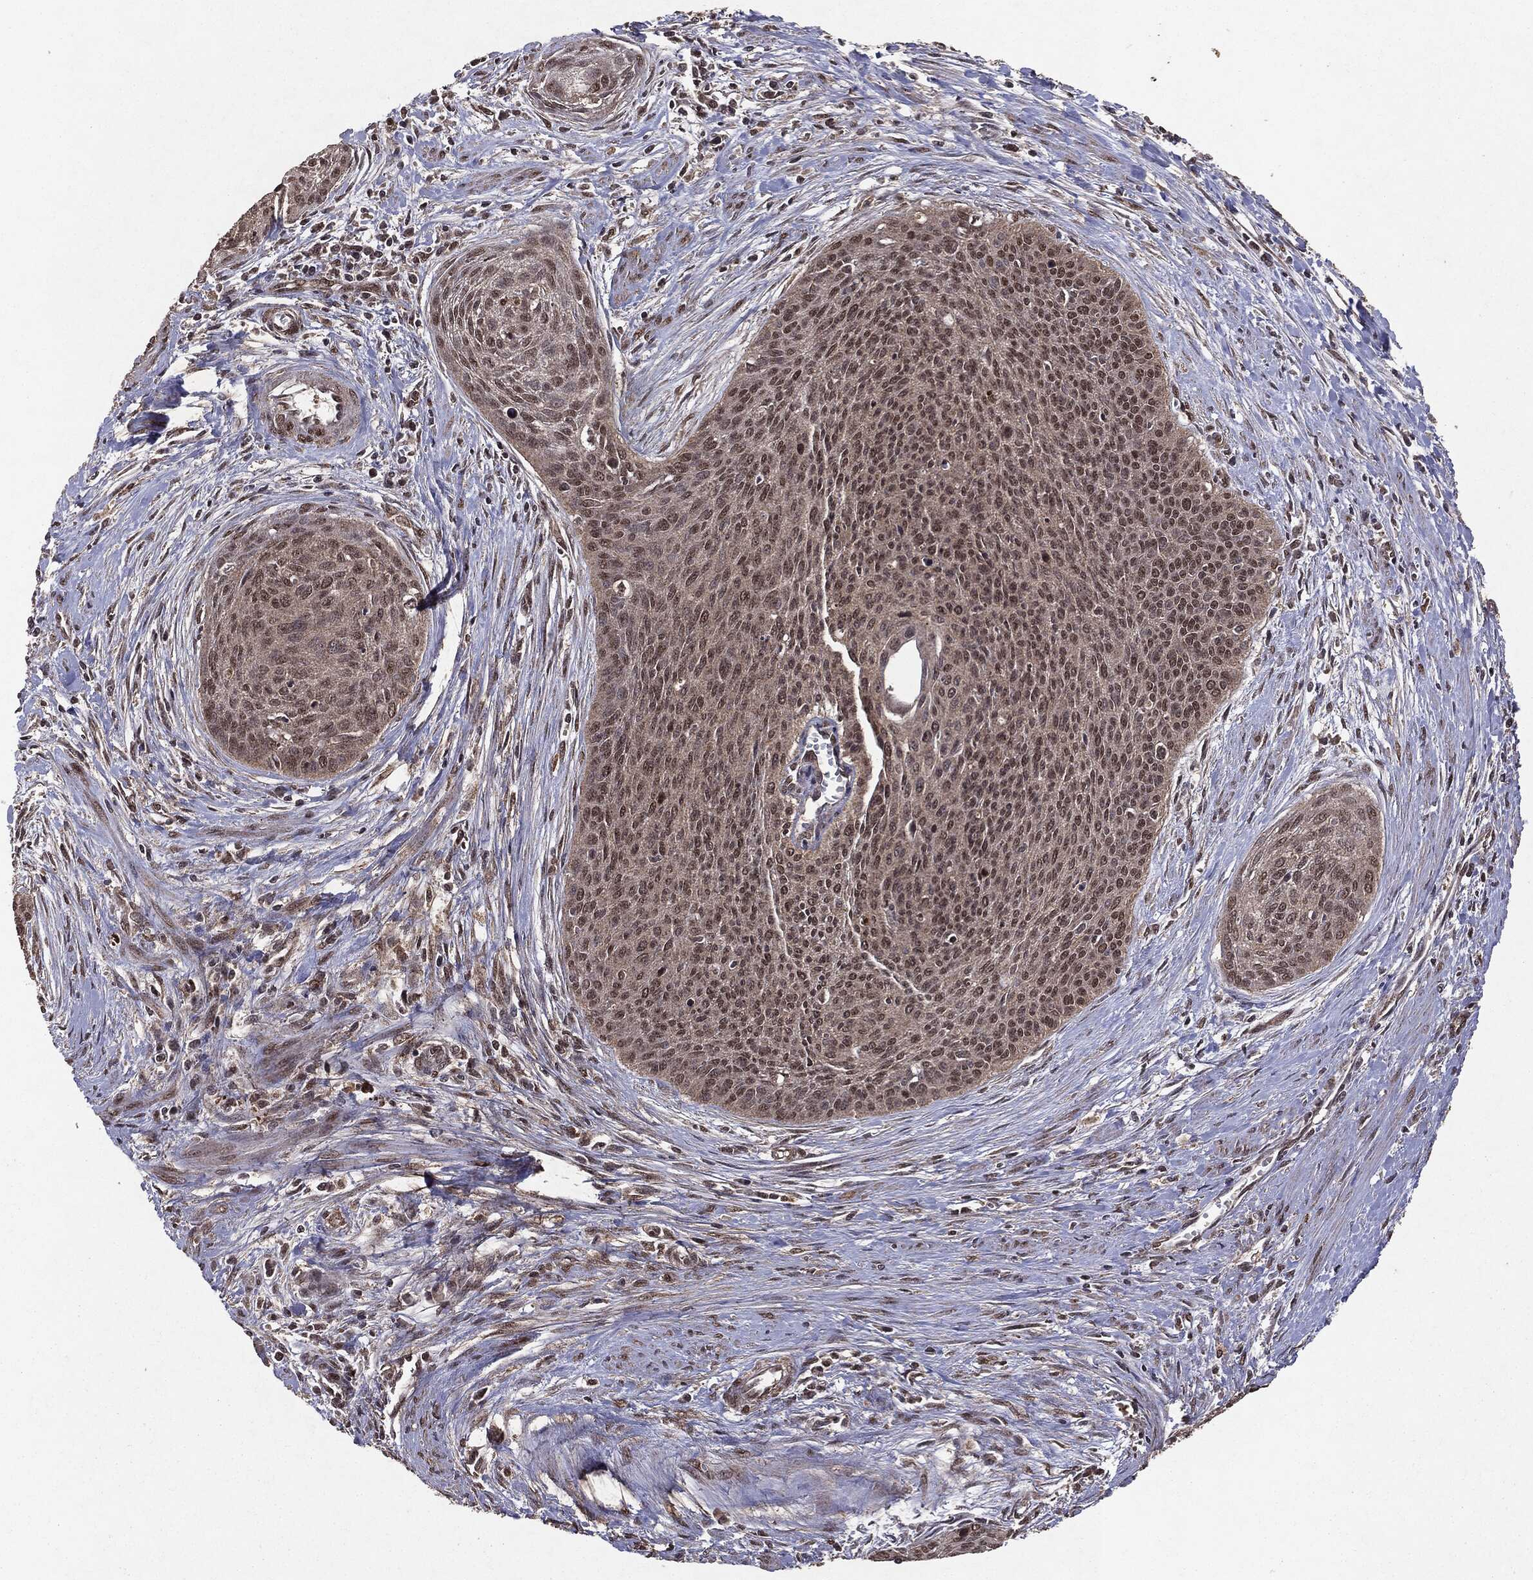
{"staining": {"intensity": "weak", "quantity": ">75%", "location": "nuclear"}, "tissue": "cervical cancer", "cell_type": "Tumor cells", "image_type": "cancer", "snomed": [{"axis": "morphology", "description": "Squamous cell carcinoma, NOS"}, {"axis": "topography", "description": "Cervix"}], "caption": "The immunohistochemical stain labels weak nuclear staining in tumor cells of squamous cell carcinoma (cervical) tissue.", "gene": "PEBP1", "patient": {"sex": "female", "age": 55}}